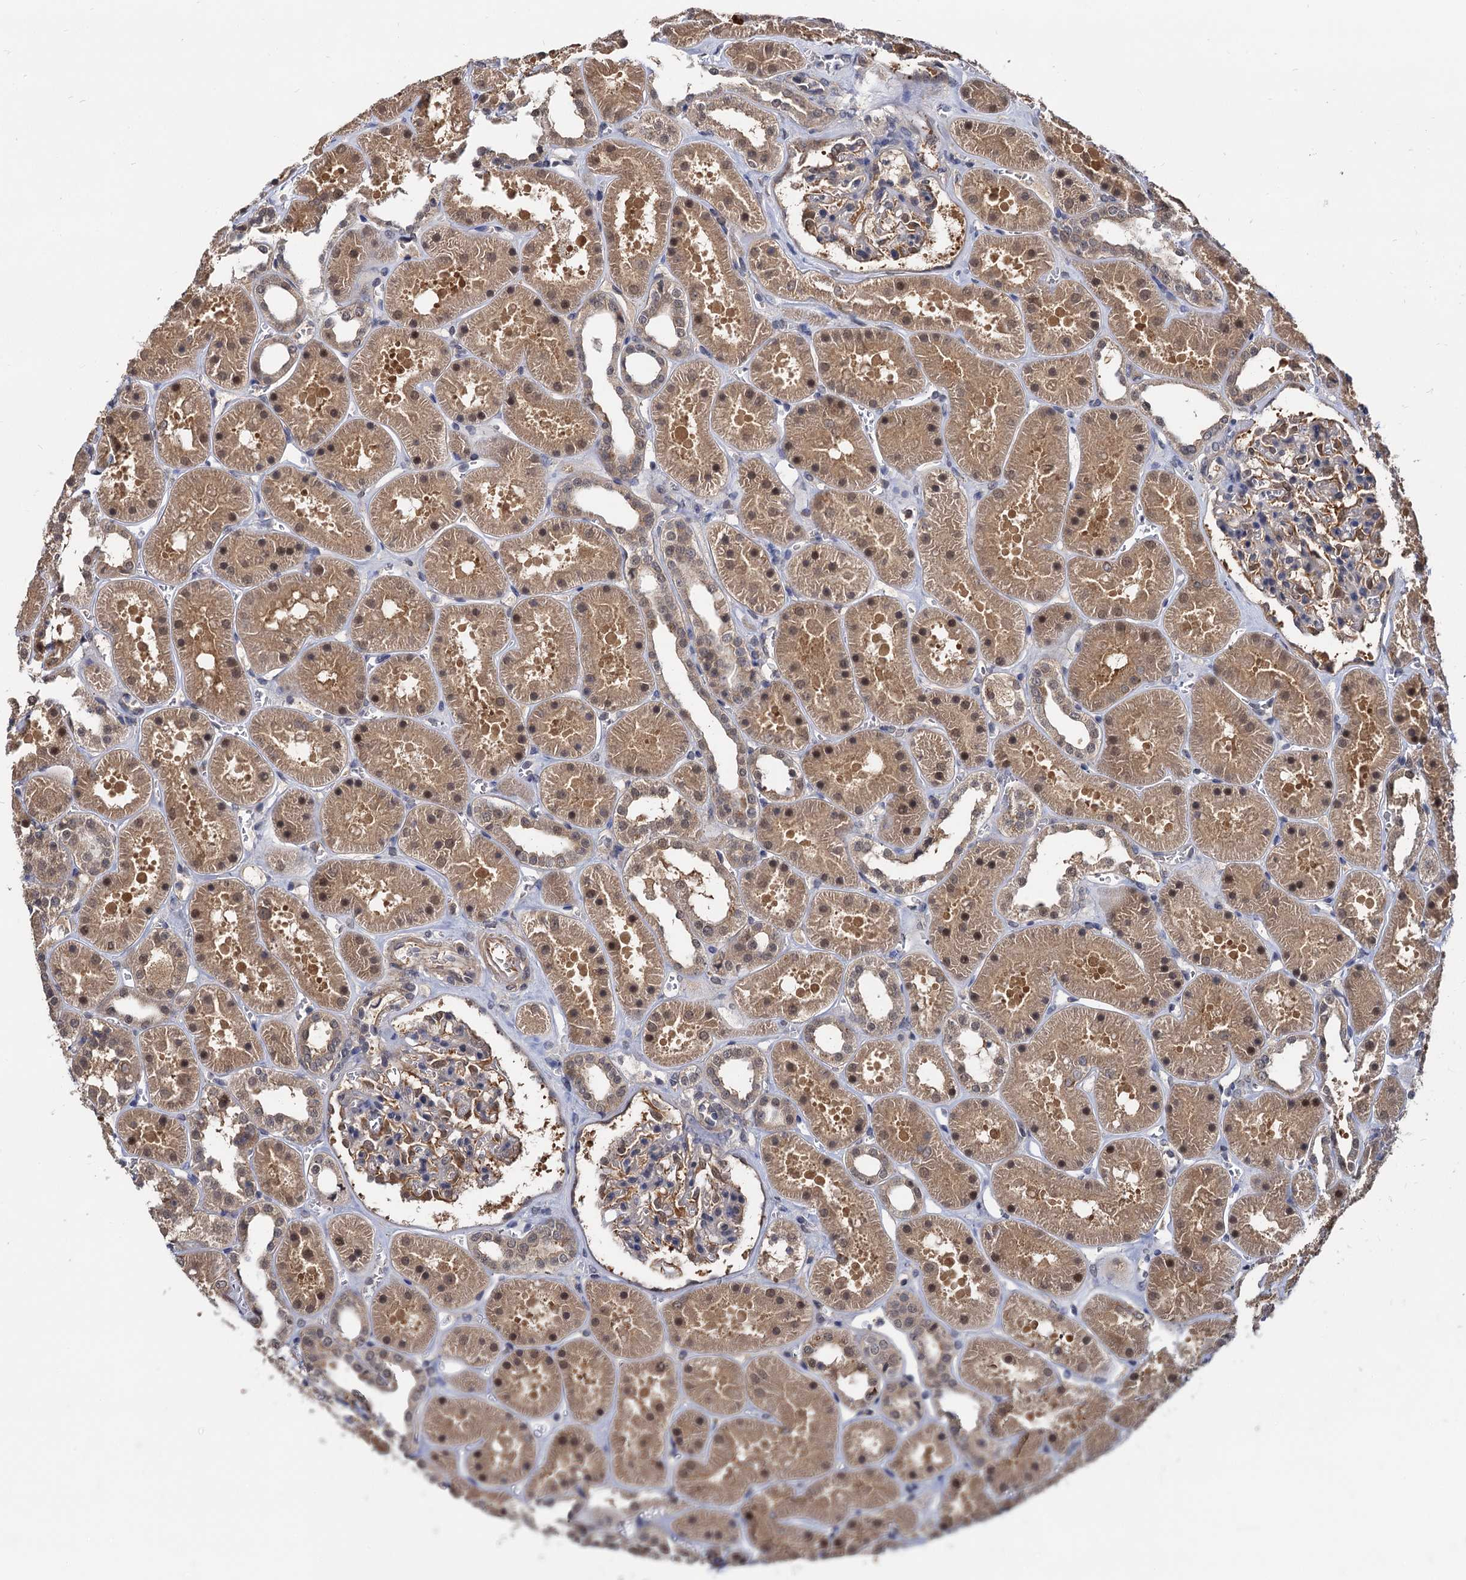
{"staining": {"intensity": "moderate", "quantity": "<25%", "location": "nuclear"}, "tissue": "kidney", "cell_type": "Cells in glomeruli", "image_type": "normal", "snomed": [{"axis": "morphology", "description": "Normal tissue, NOS"}, {"axis": "topography", "description": "Kidney"}], "caption": "About <25% of cells in glomeruli in unremarkable human kidney show moderate nuclear protein positivity as visualized by brown immunohistochemical staining.", "gene": "PSMD4", "patient": {"sex": "female", "age": 41}}